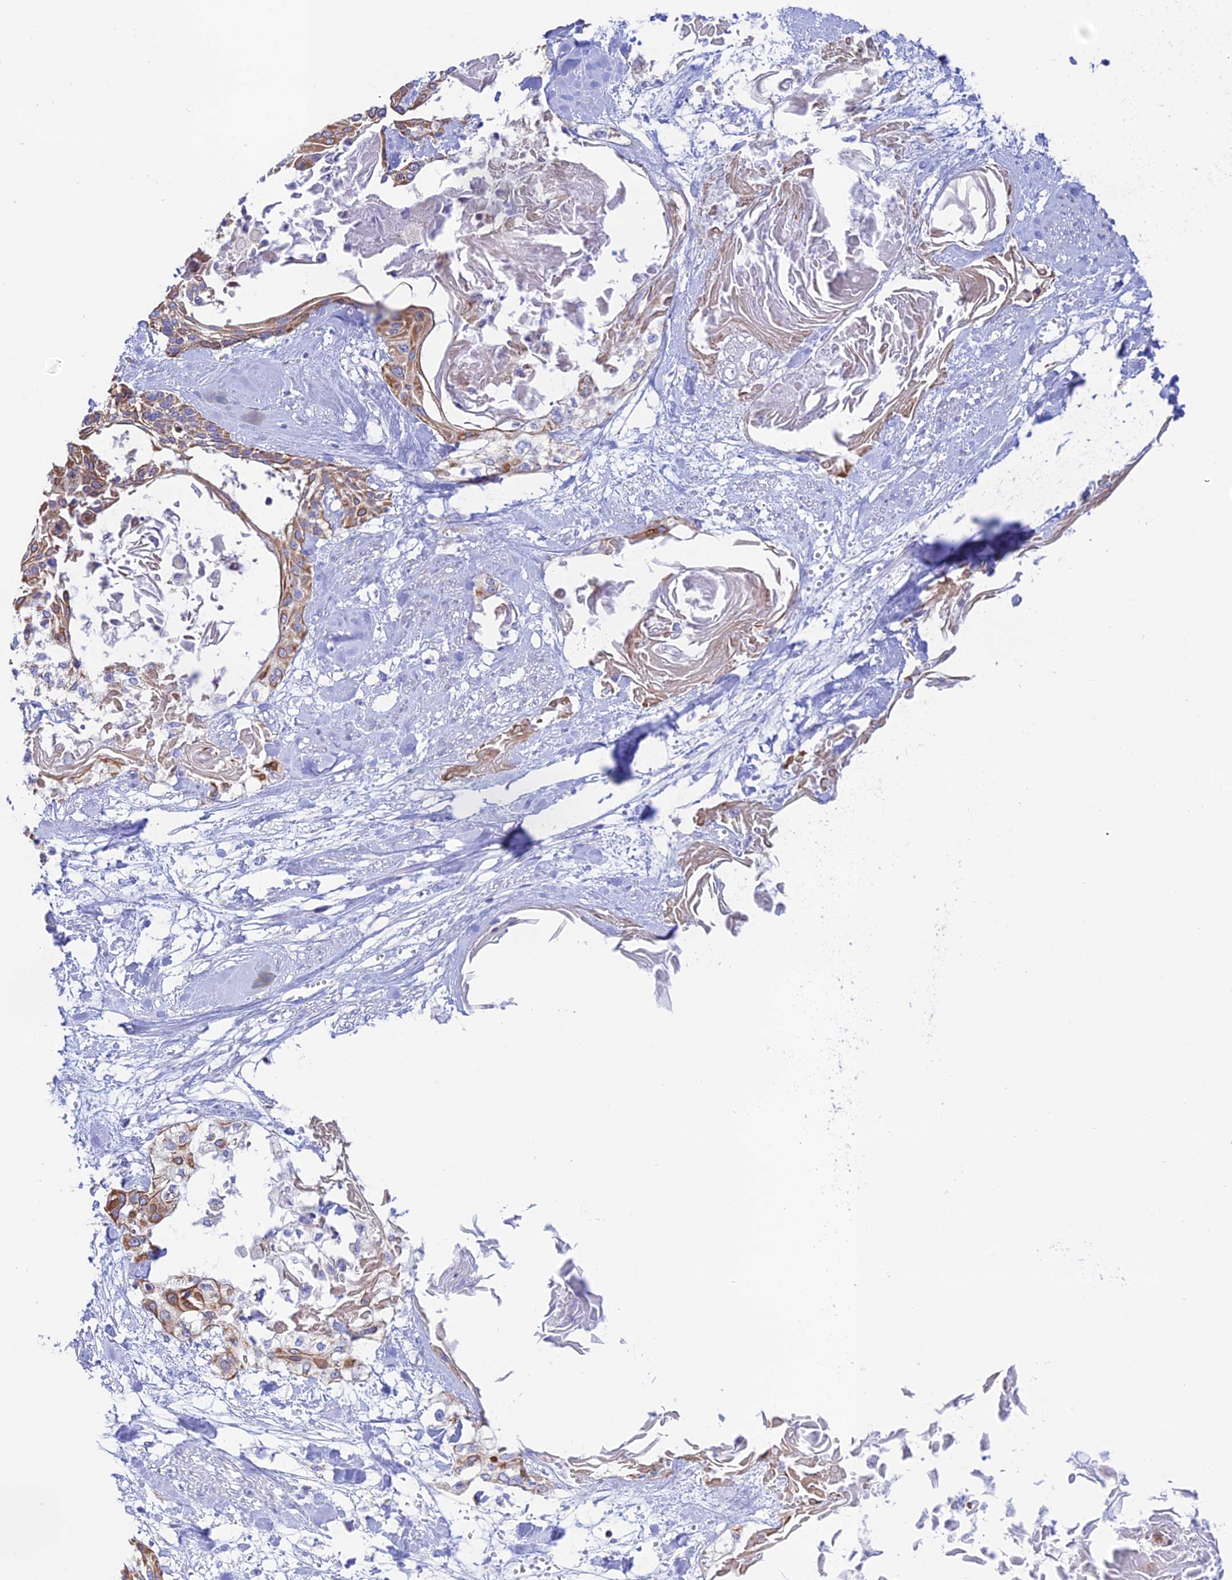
{"staining": {"intensity": "moderate", "quantity": ">75%", "location": "cytoplasmic/membranous"}, "tissue": "cervical cancer", "cell_type": "Tumor cells", "image_type": "cancer", "snomed": [{"axis": "morphology", "description": "Squamous cell carcinoma, NOS"}, {"axis": "topography", "description": "Cervix"}], "caption": "Protein expression analysis of human cervical cancer reveals moderate cytoplasmic/membranous staining in about >75% of tumor cells. The staining was performed using DAB (3,3'-diaminobenzidine), with brown indicating positive protein expression. Nuclei are stained blue with hematoxylin.", "gene": "HSDL2", "patient": {"sex": "female", "age": 57}}